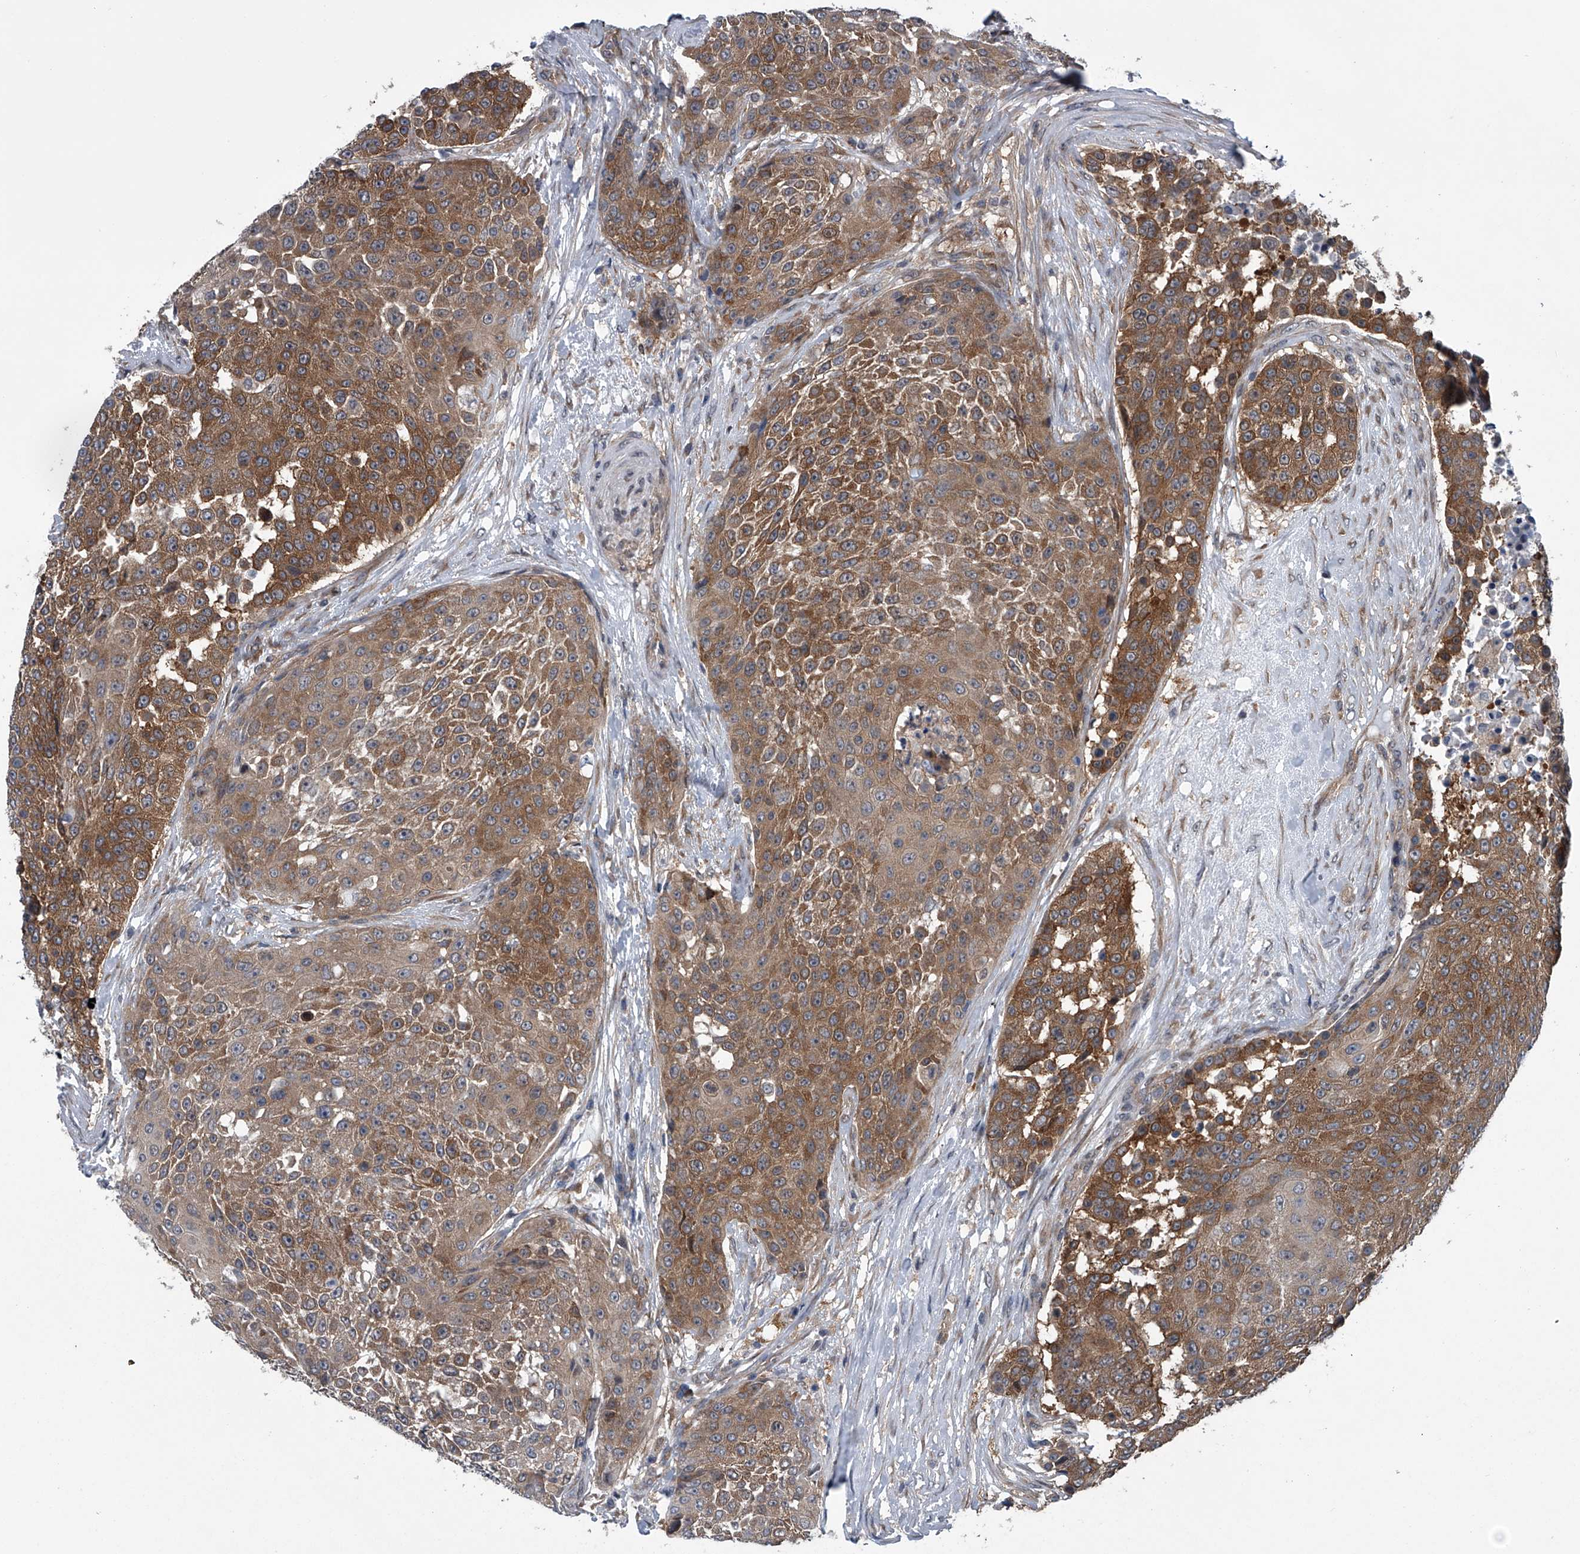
{"staining": {"intensity": "strong", "quantity": ">75%", "location": "cytoplasmic/membranous"}, "tissue": "urothelial cancer", "cell_type": "Tumor cells", "image_type": "cancer", "snomed": [{"axis": "morphology", "description": "Urothelial carcinoma, High grade"}, {"axis": "topography", "description": "Urinary bladder"}], "caption": "Immunohistochemistry photomicrograph of neoplastic tissue: human urothelial carcinoma (high-grade) stained using IHC shows high levels of strong protein expression localized specifically in the cytoplasmic/membranous of tumor cells, appearing as a cytoplasmic/membranous brown color.", "gene": "PPP2R5D", "patient": {"sex": "female", "age": 63}}